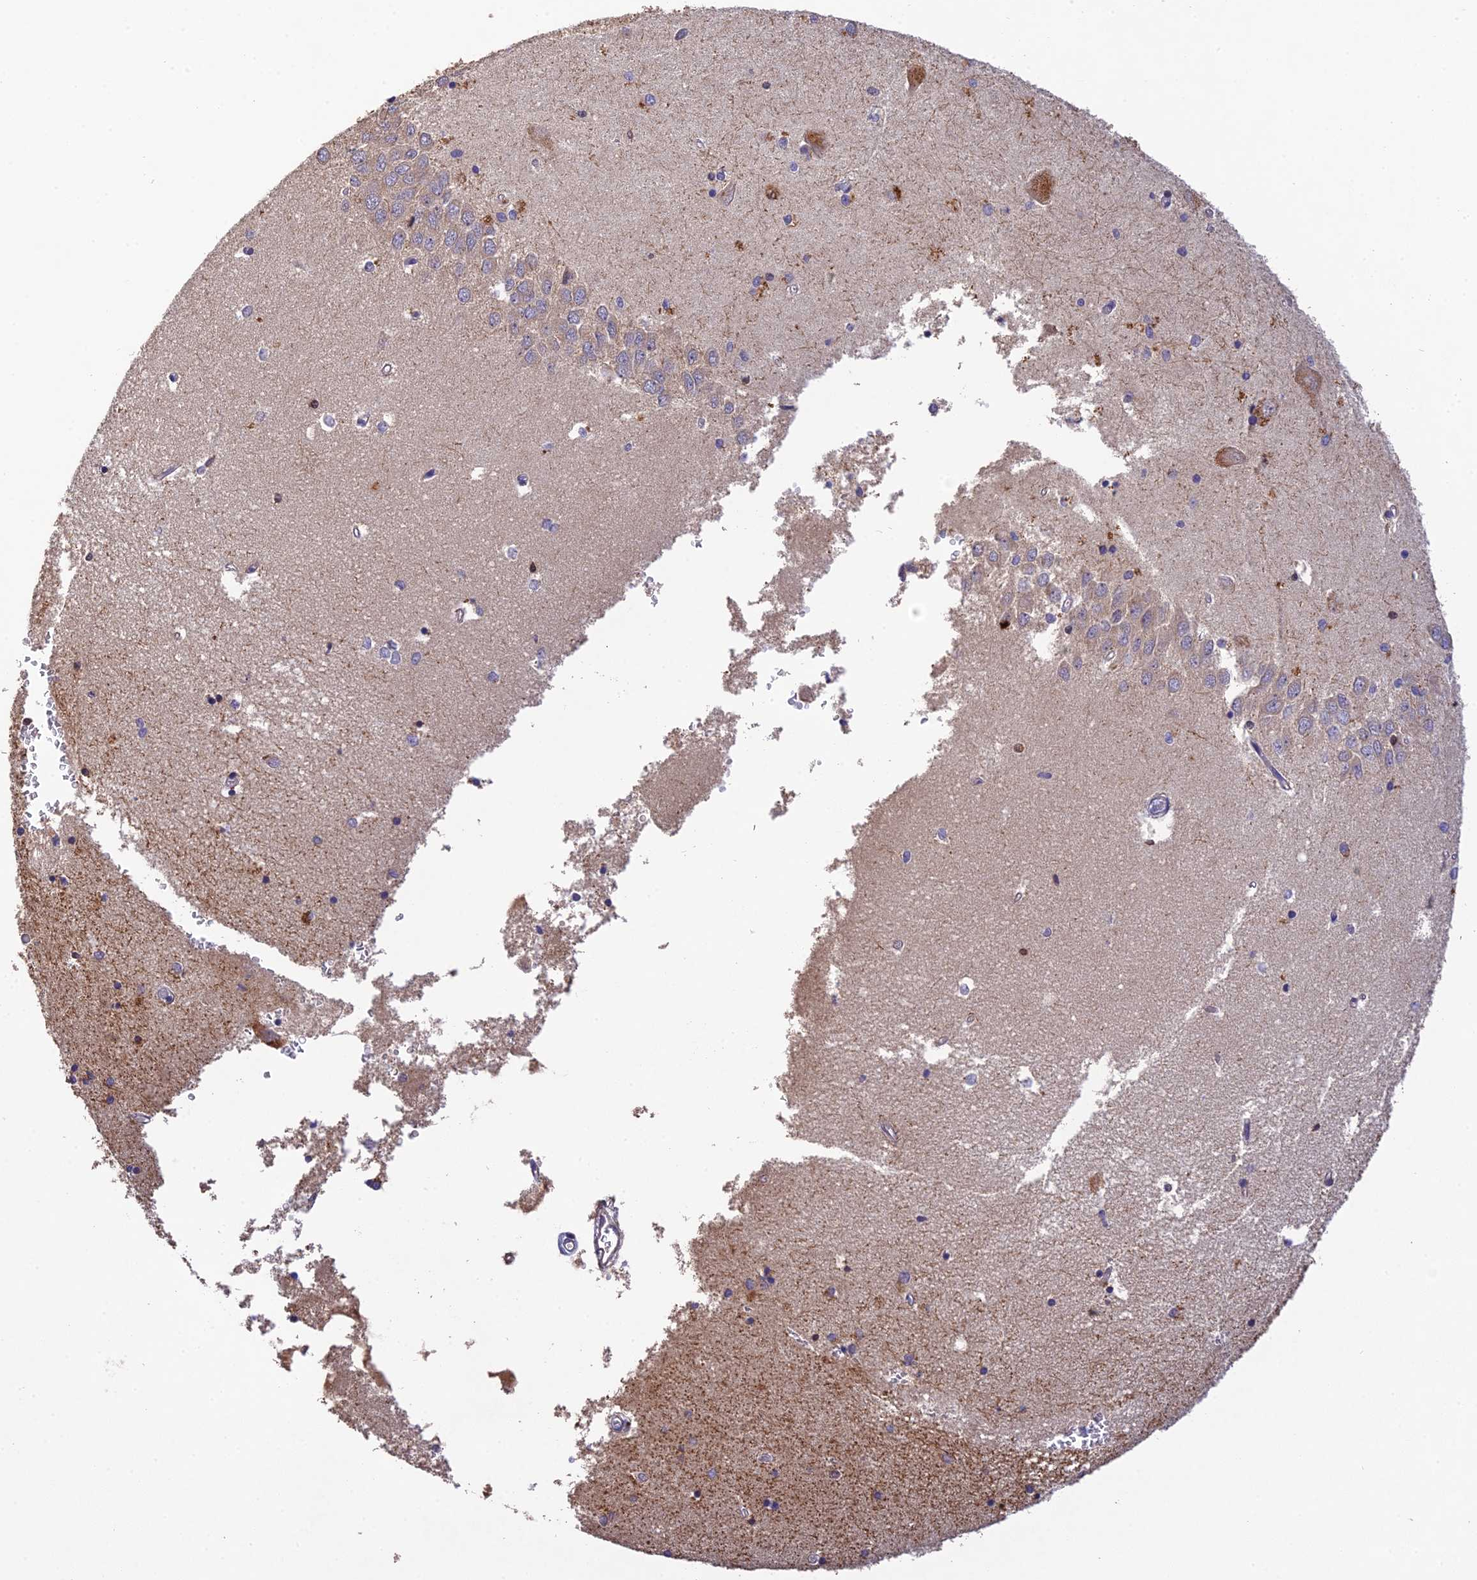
{"staining": {"intensity": "weak", "quantity": "<25%", "location": "cytoplasmic/membranous"}, "tissue": "hippocampus", "cell_type": "Glial cells", "image_type": "normal", "snomed": [{"axis": "morphology", "description": "Normal tissue, NOS"}, {"axis": "topography", "description": "Hippocampus"}], "caption": "Immunohistochemical staining of normal human hippocampus demonstrates no significant expression in glial cells. (DAB (3,3'-diaminobenzidine) immunohistochemistry with hematoxylin counter stain).", "gene": "DENND5B", "patient": {"sex": "male", "age": 45}}